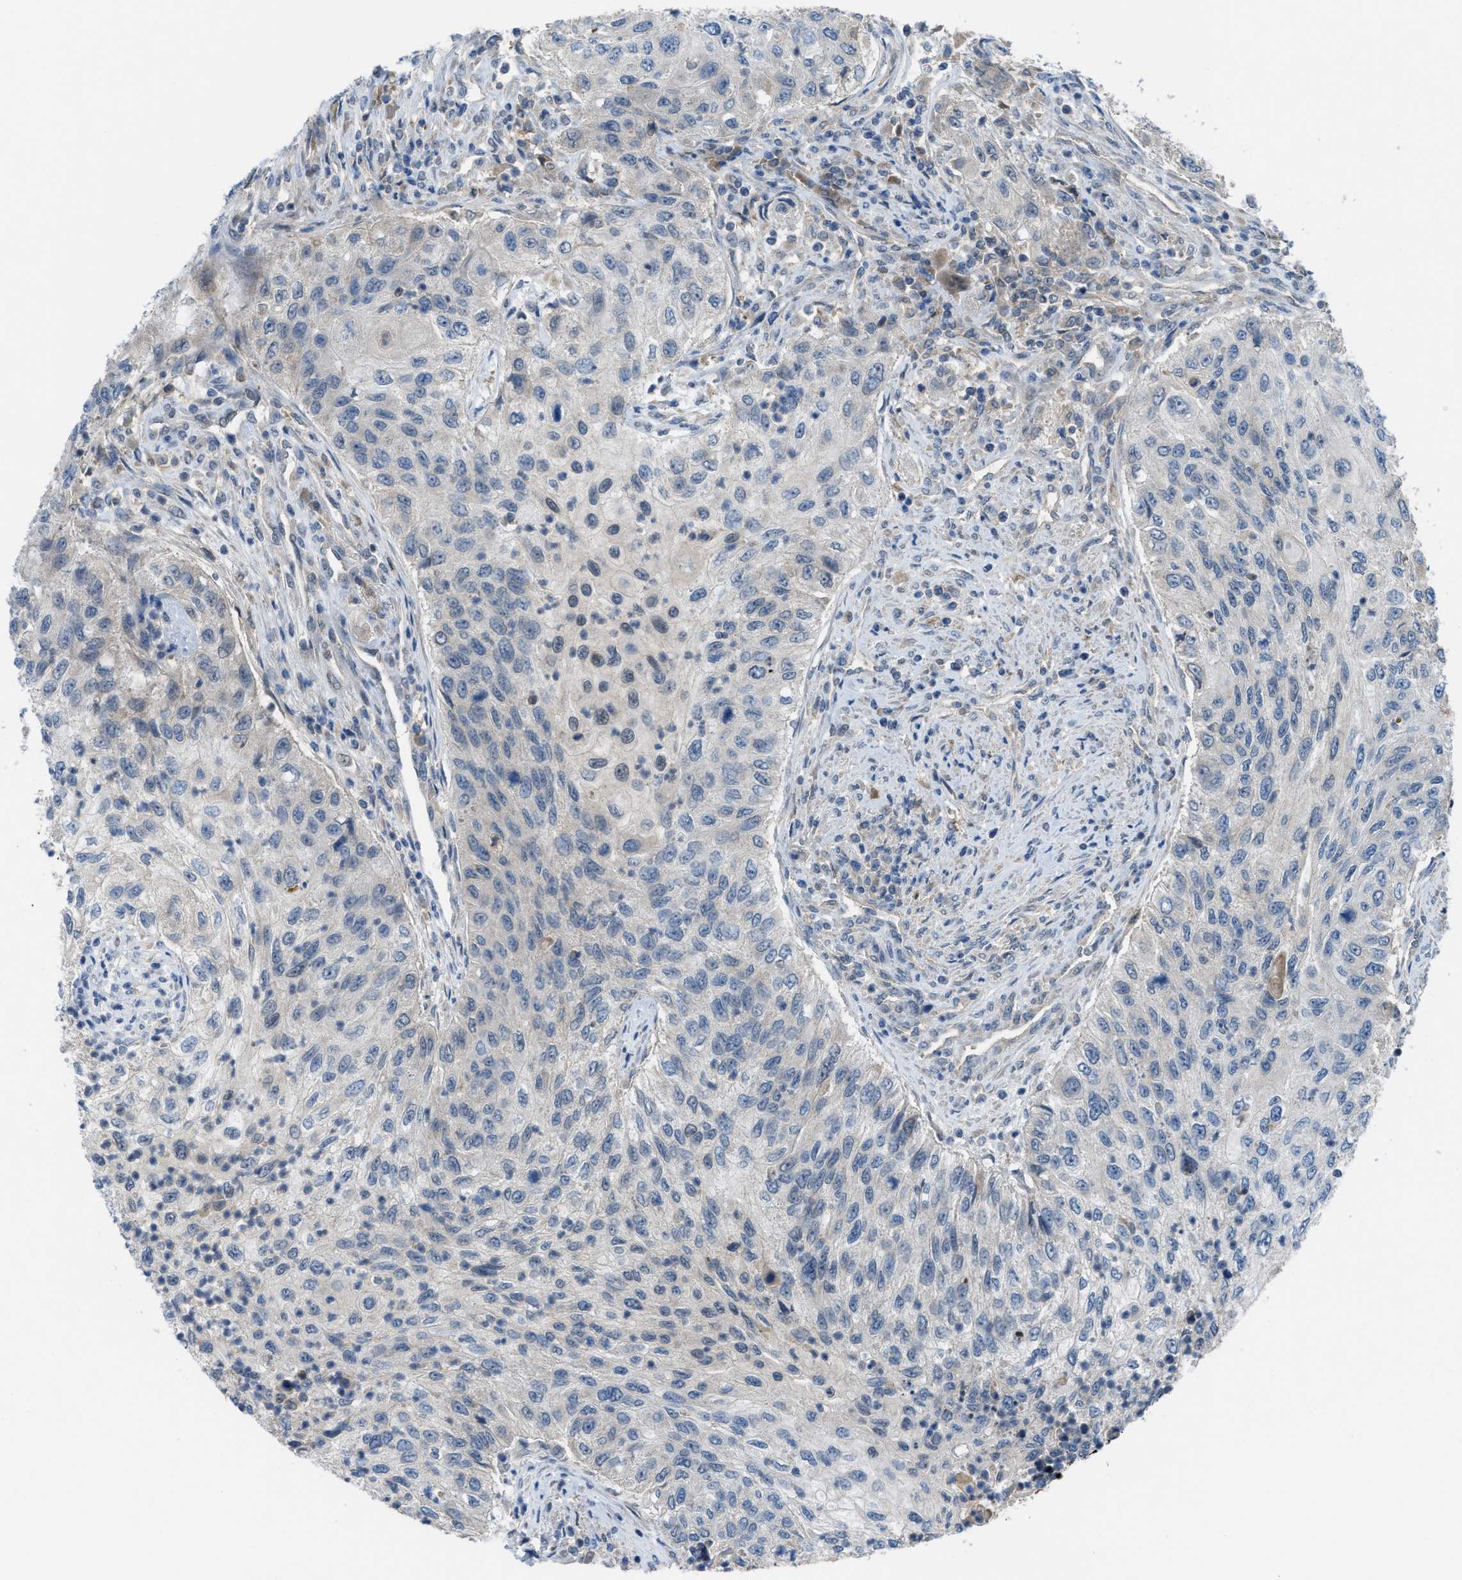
{"staining": {"intensity": "negative", "quantity": "none", "location": "none"}, "tissue": "urothelial cancer", "cell_type": "Tumor cells", "image_type": "cancer", "snomed": [{"axis": "morphology", "description": "Urothelial carcinoma, High grade"}, {"axis": "topography", "description": "Urinary bladder"}], "caption": "This is a image of immunohistochemistry staining of urothelial carcinoma (high-grade), which shows no staining in tumor cells. Nuclei are stained in blue.", "gene": "BAZ2B", "patient": {"sex": "female", "age": 60}}